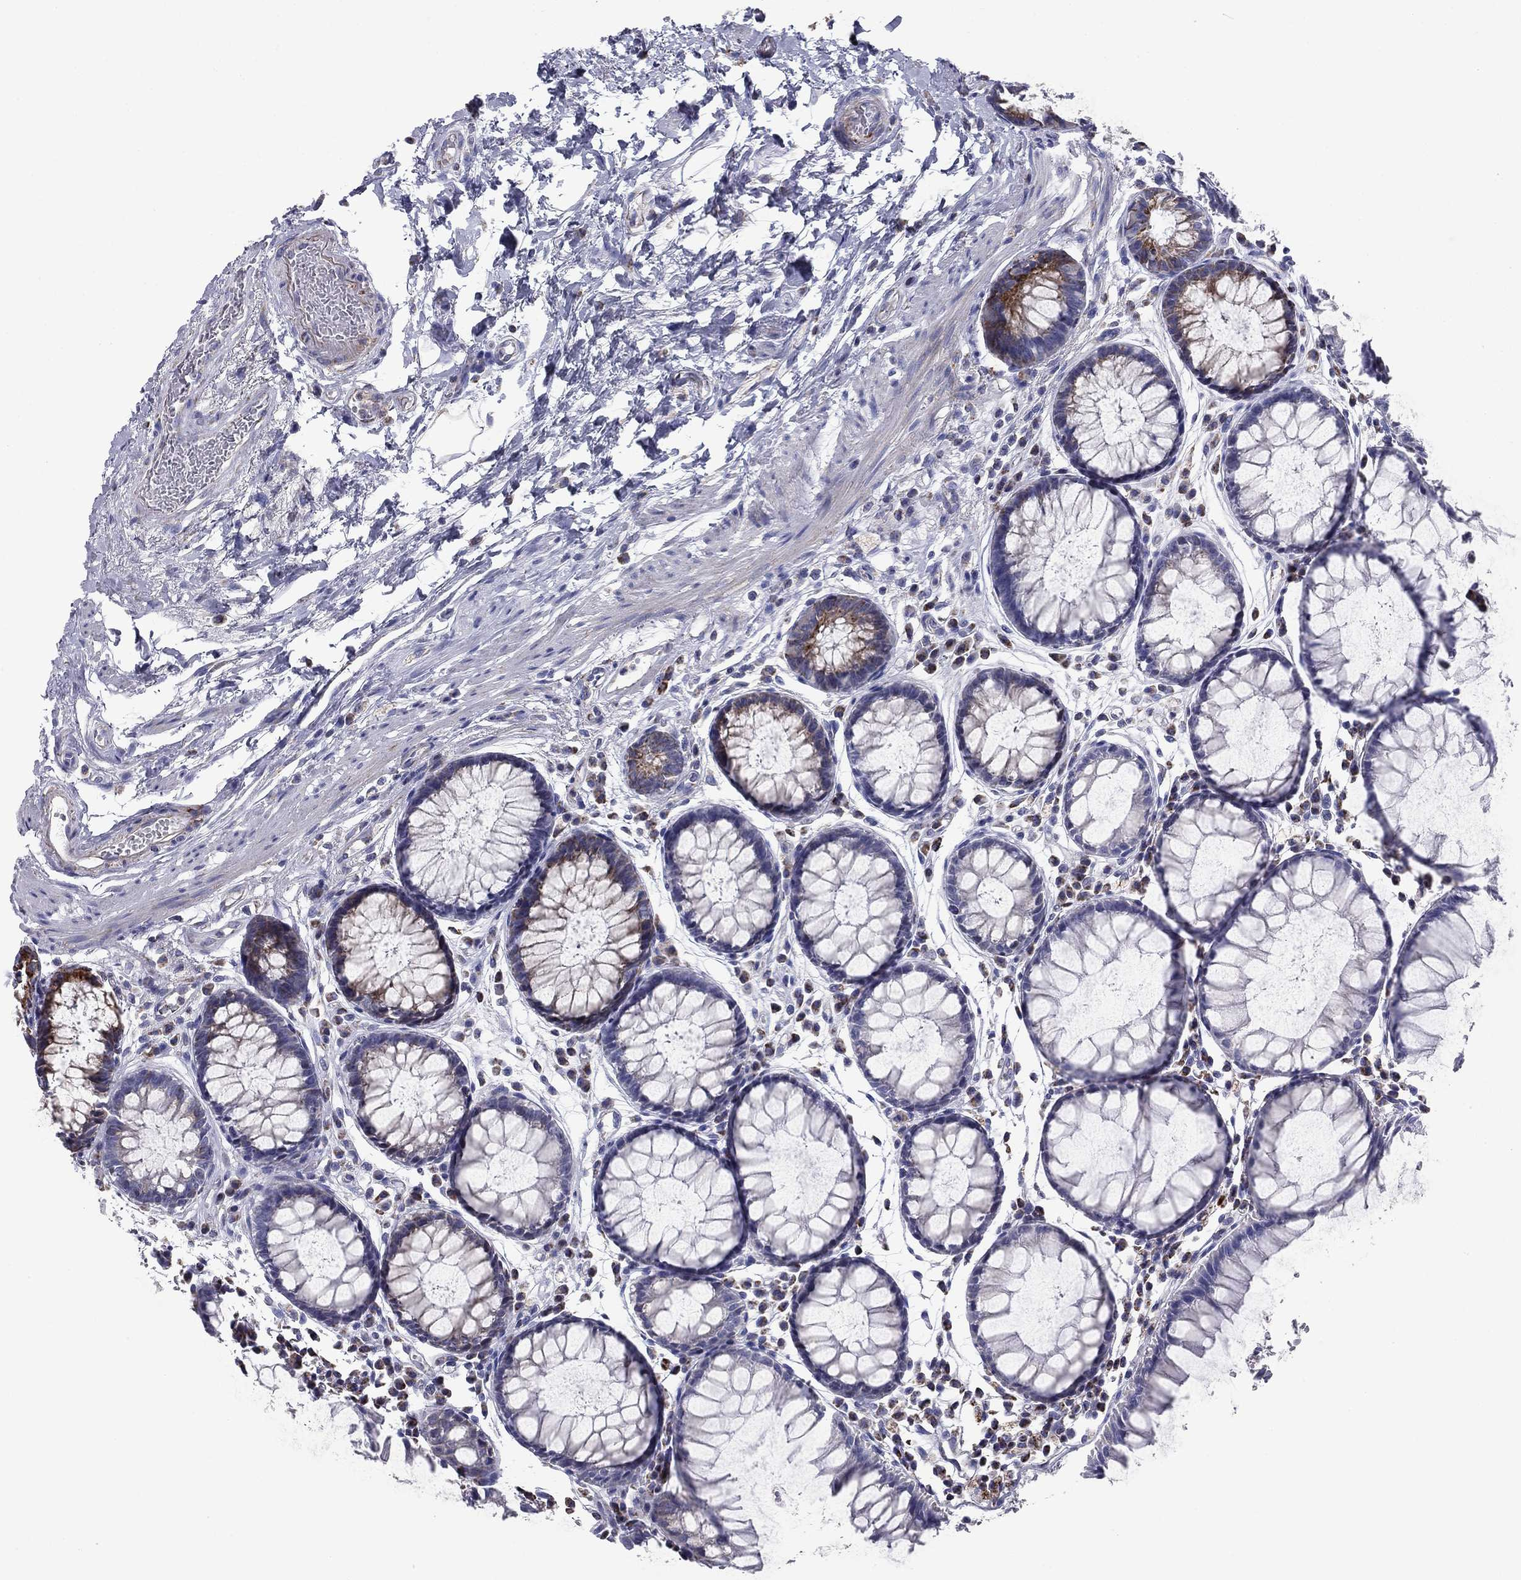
{"staining": {"intensity": "moderate", "quantity": "<25%", "location": "cytoplasmic/membranous"}, "tissue": "rectum", "cell_type": "Glandular cells", "image_type": "normal", "snomed": [{"axis": "morphology", "description": "Normal tissue, NOS"}, {"axis": "topography", "description": "Rectum"}], "caption": "Immunohistochemistry staining of benign rectum, which reveals low levels of moderate cytoplasmic/membranous positivity in approximately <25% of glandular cells indicating moderate cytoplasmic/membranous protein staining. The staining was performed using DAB (brown) for protein detection and nuclei were counterstained in hematoxylin (blue).", "gene": "NDUFA4L2", "patient": {"sex": "female", "age": 68}}